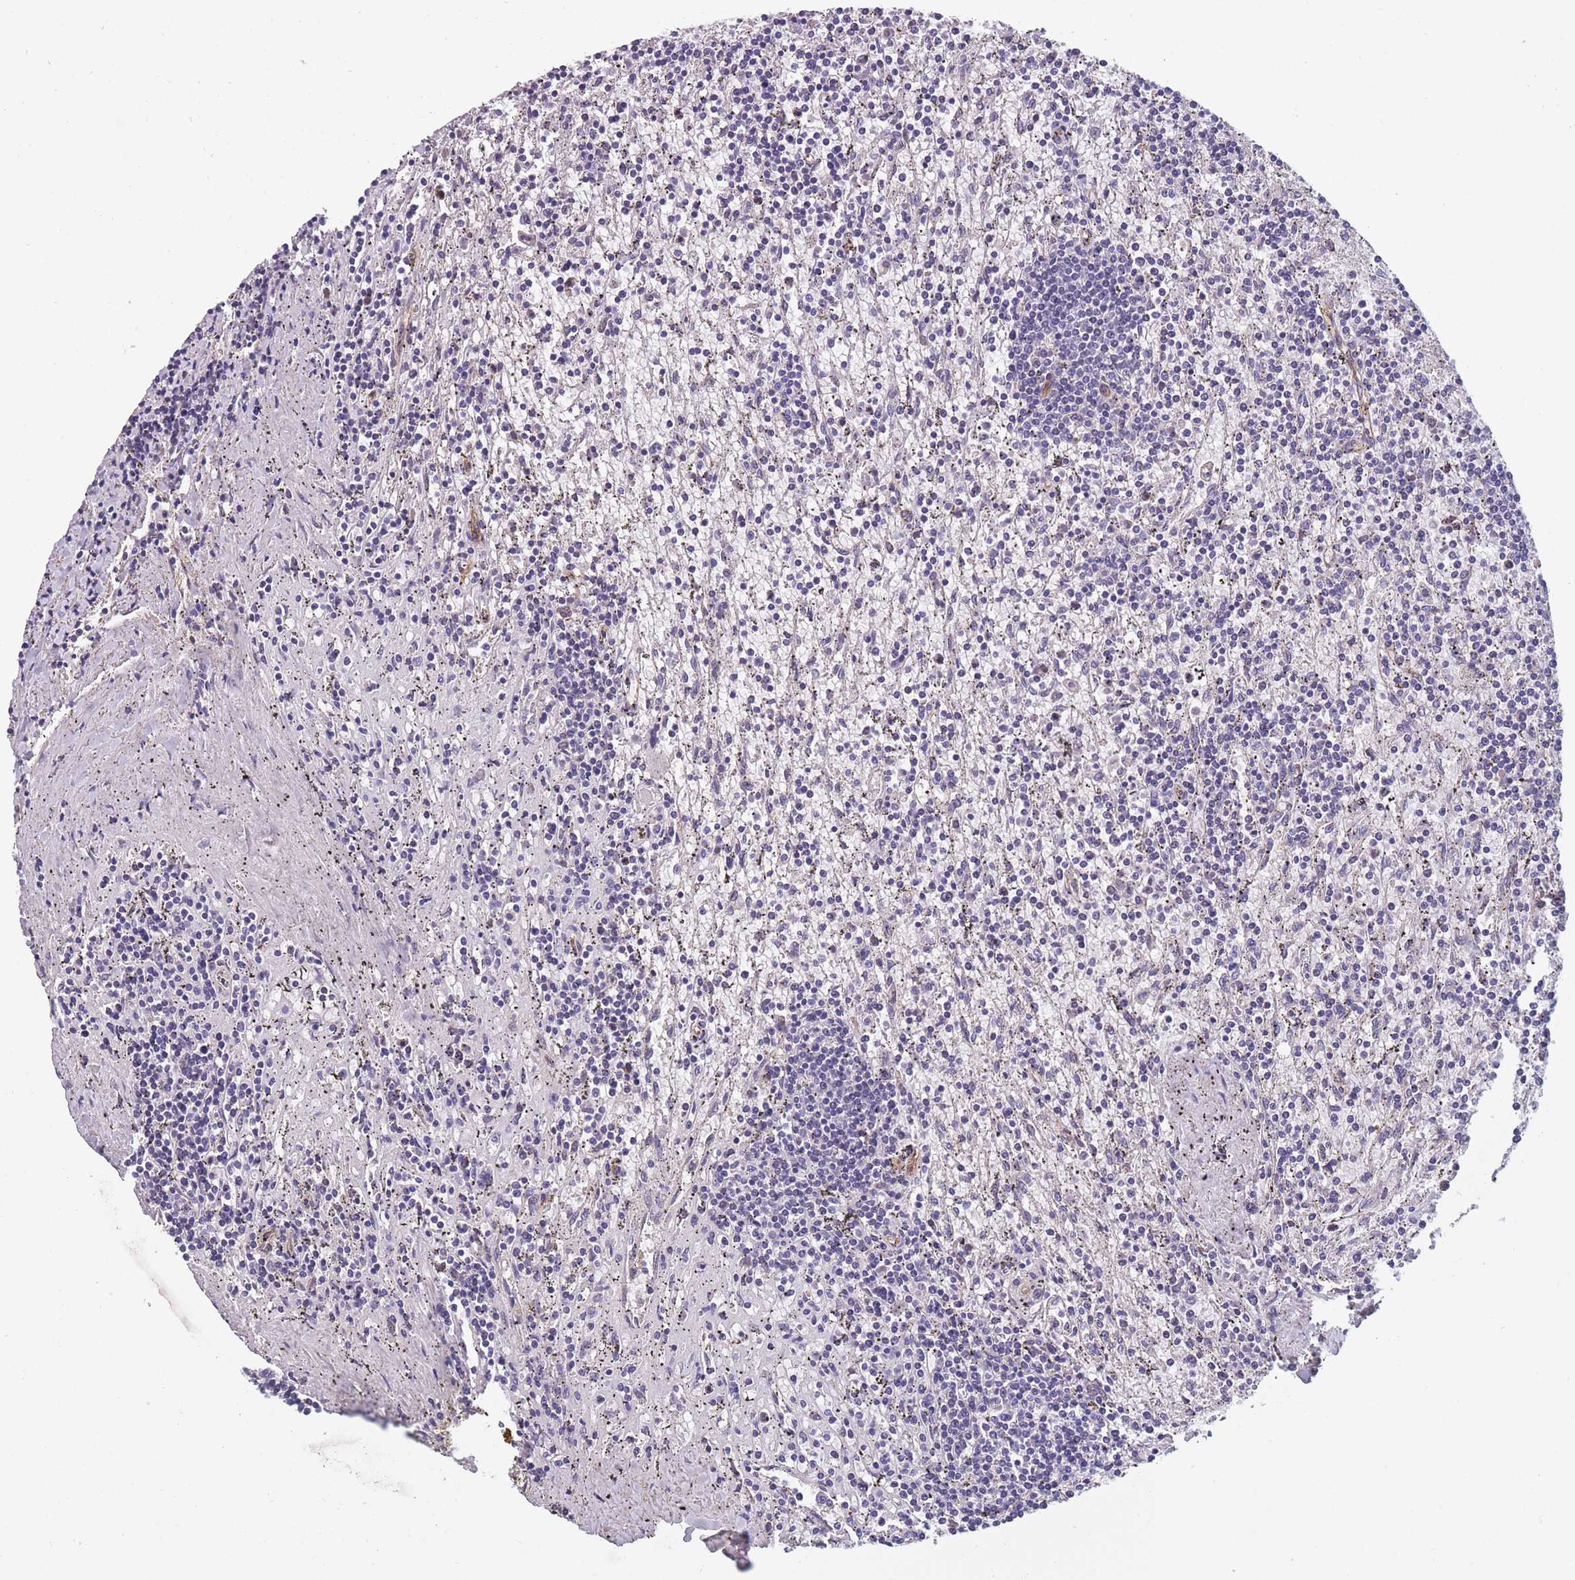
{"staining": {"intensity": "negative", "quantity": "none", "location": "none"}, "tissue": "lymphoma", "cell_type": "Tumor cells", "image_type": "cancer", "snomed": [{"axis": "morphology", "description": "Malignant lymphoma, non-Hodgkin's type, Low grade"}, {"axis": "topography", "description": "Spleen"}], "caption": "Tumor cells are negative for brown protein staining in lymphoma.", "gene": "FAM83F", "patient": {"sex": "male", "age": 76}}